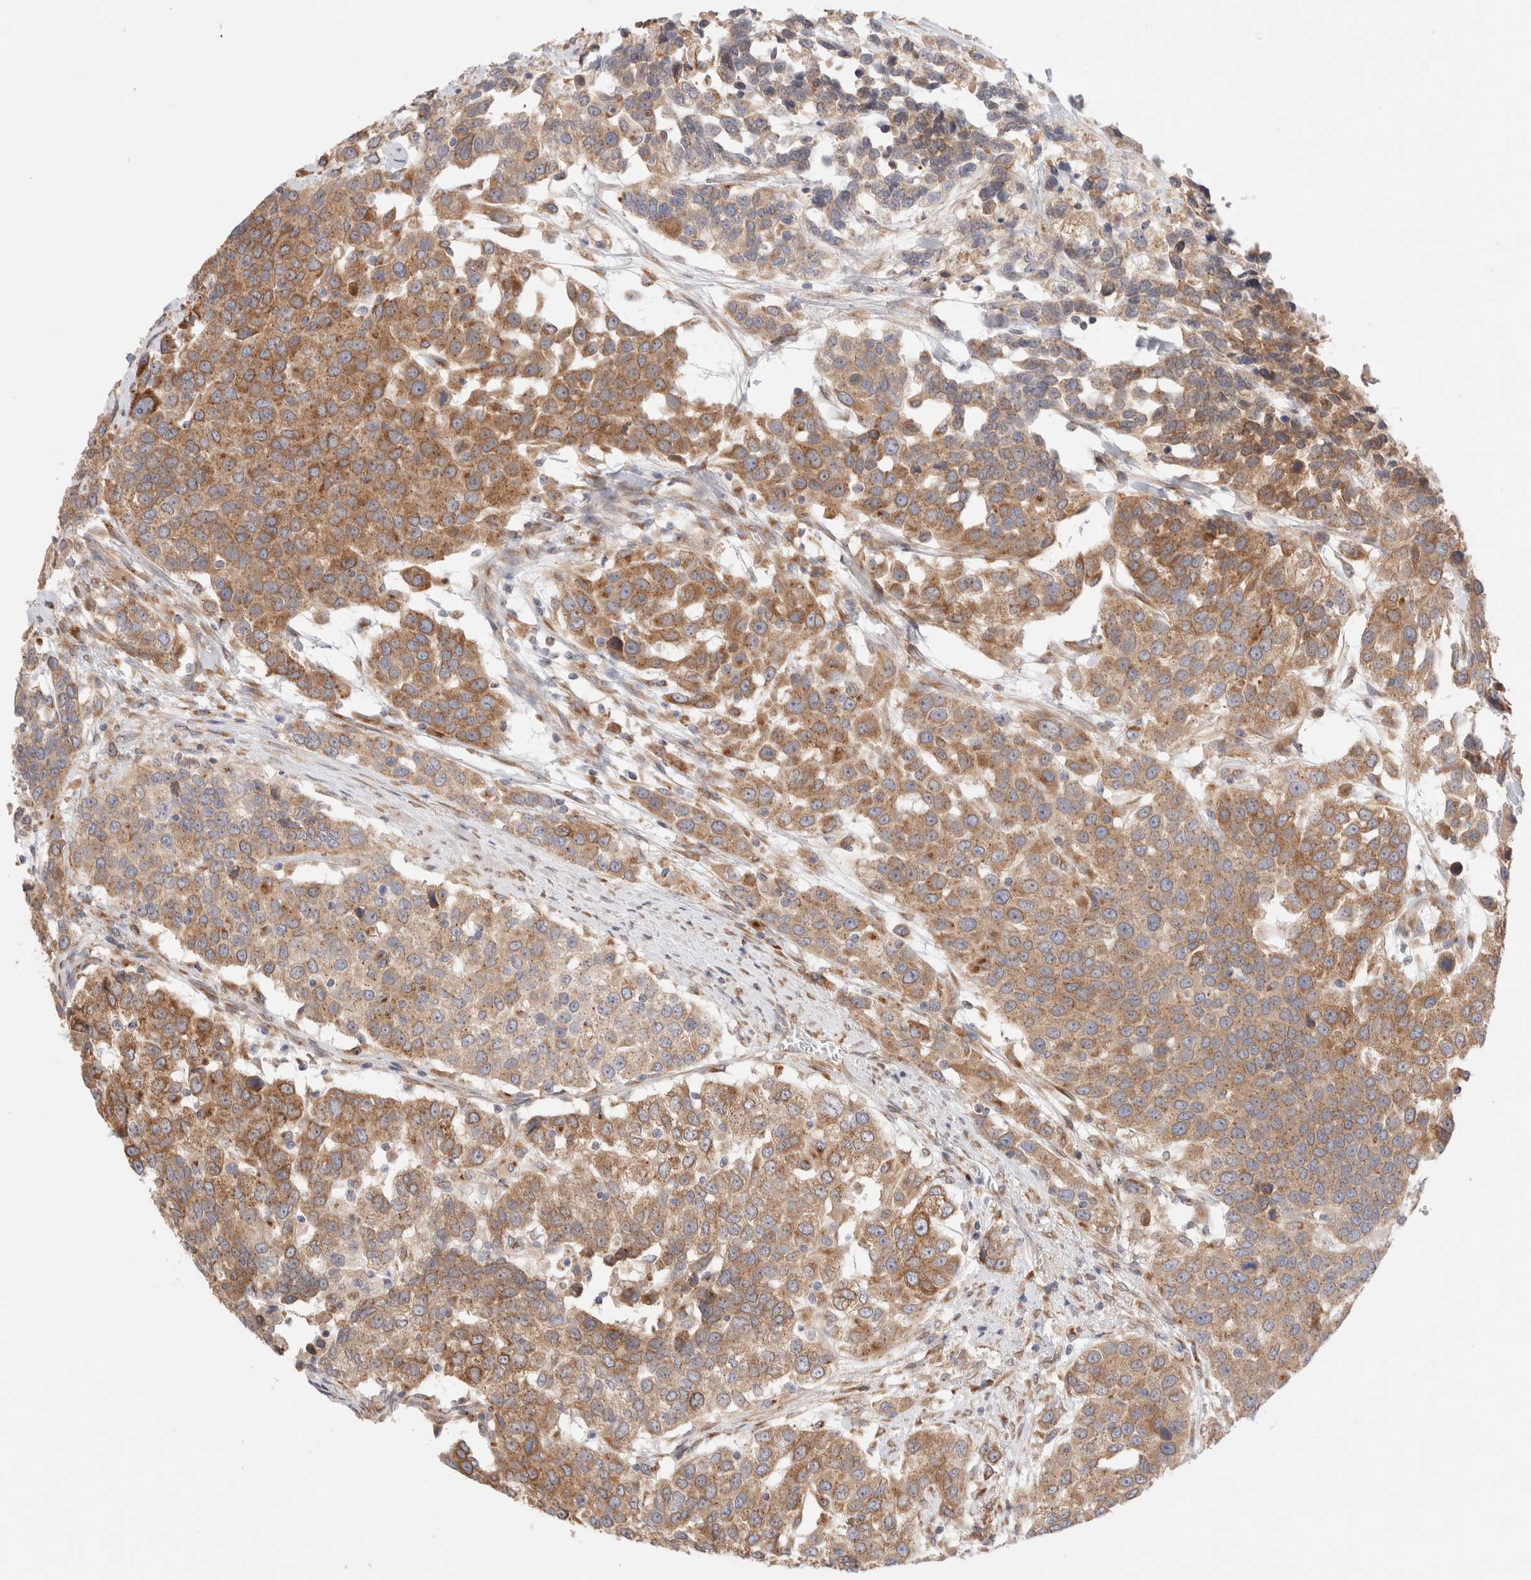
{"staining": {"intensity": "moderate", "quantity": ">75%", "location": "cytoplasmic/membranous"}, "tissue": "urothelial cancer", "cell_type": "Tumor cells", "image_type": "cancer", "snomed": [{"axis": "morphology", "description": "Urothelial carcinoma, High grade"}, {"axis": "topography", "description": "Urinary bladder"}], "caption": "Immunohistochemistry (IHC) photomicrograph of neoplastic tissue: urothelial cancer stained using immunohistochemistry (IHC) shows medium levels of moderate protein expression localized specifically in the cytoplasmic/membranous of tumor cells, appearing as a cytoplasmic/membranous brown color.", "gene": "LMAN2L", "patient": {"sex": "female", "age": 80}}